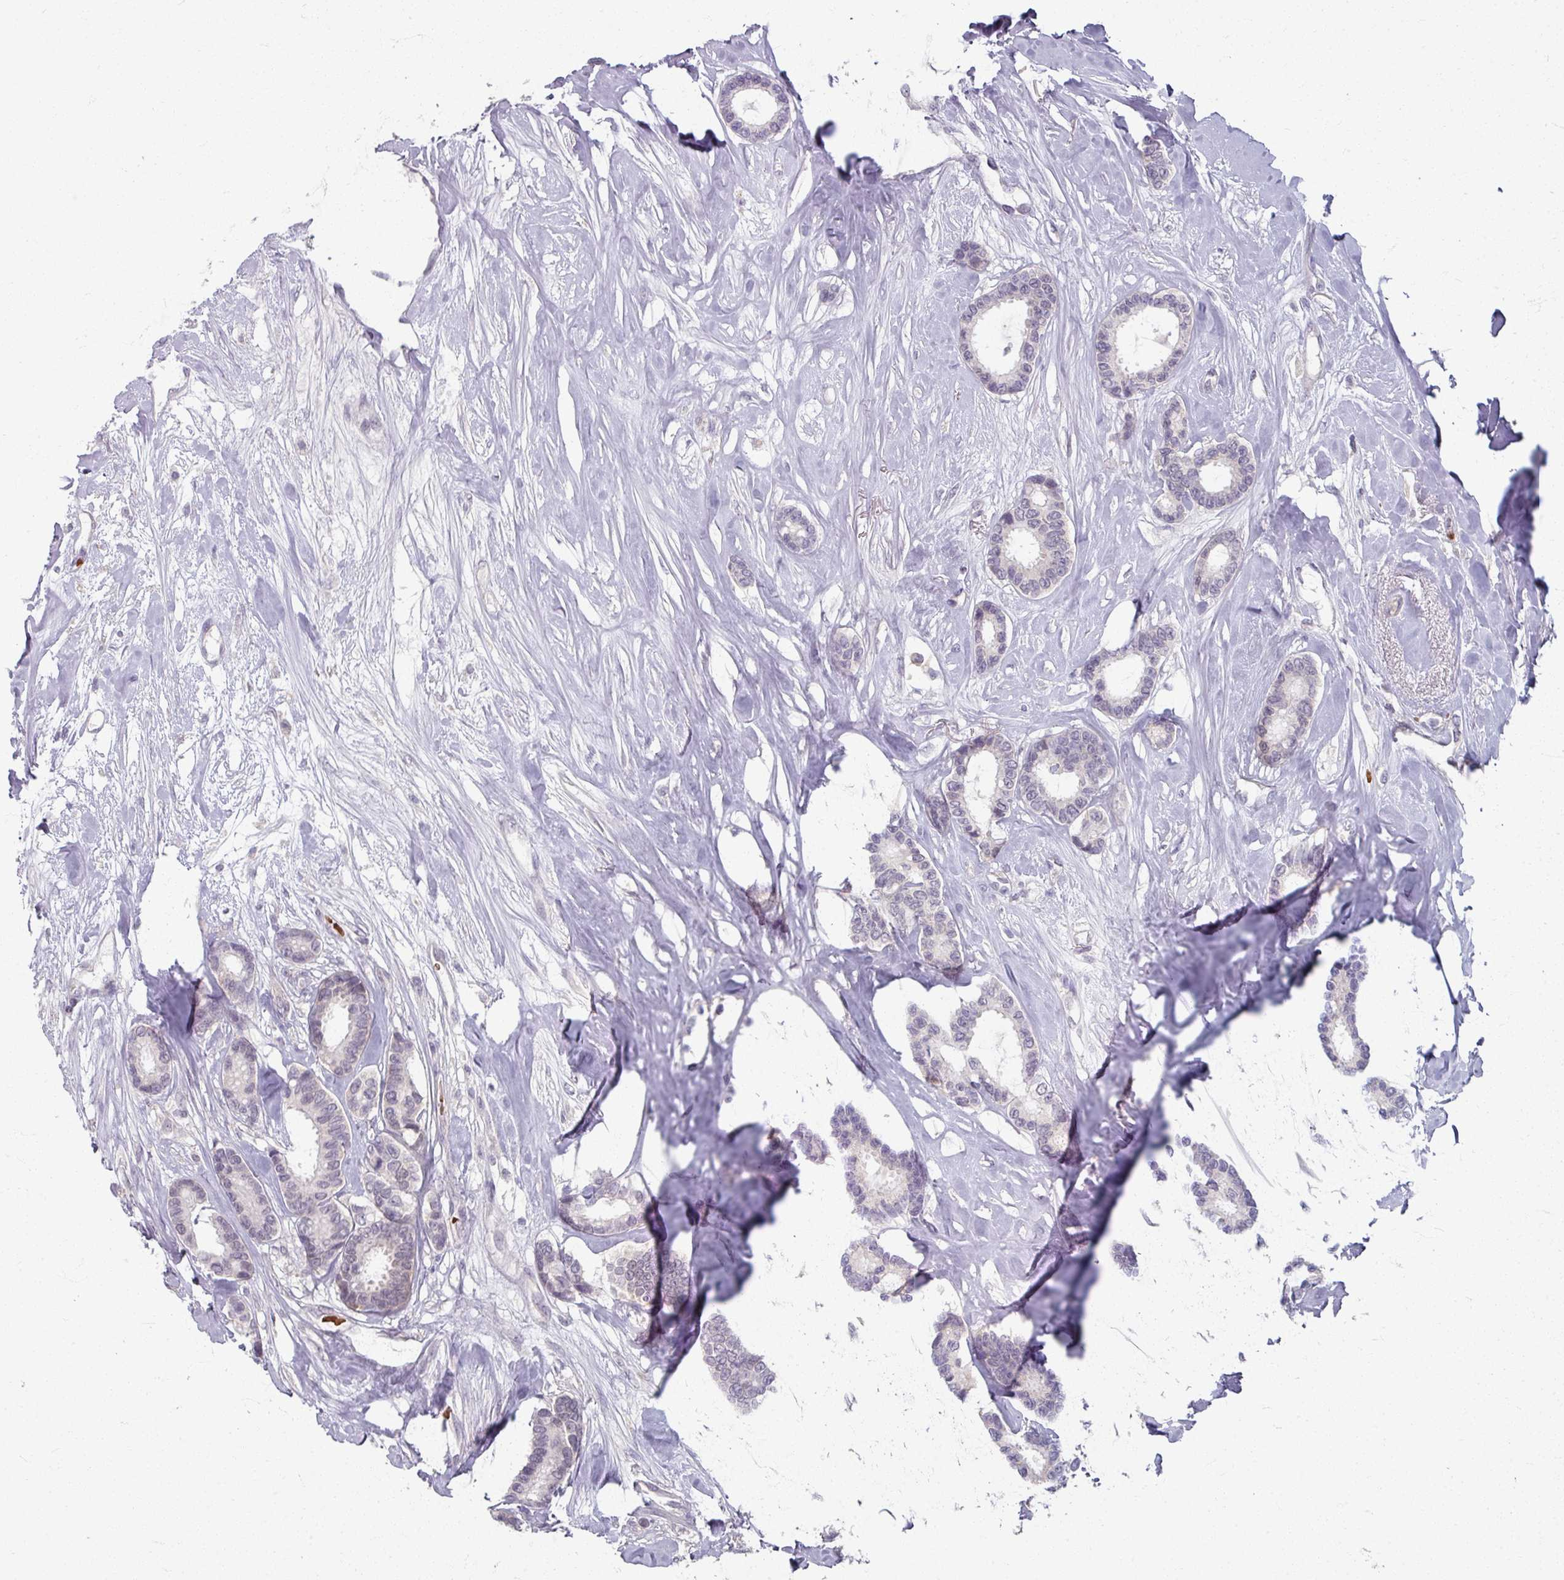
{"staining": {"intensity": "negative", "quantity": "none", "location": "none"}, "tissue": "breast cancer", "cell_type": "Tumor cells", "image_type": "cancer", "snomed": [{"axis": "morphology", "description": "Duct carcinoma"}, {"axis": "topography", "description": "Breast"}], "caption": "Tumor cells show no significant protein staining in breast cancer (intraductal carcinoma).", "gene": "KMT5C", "patient": {"sex": "female", "age": 87}}